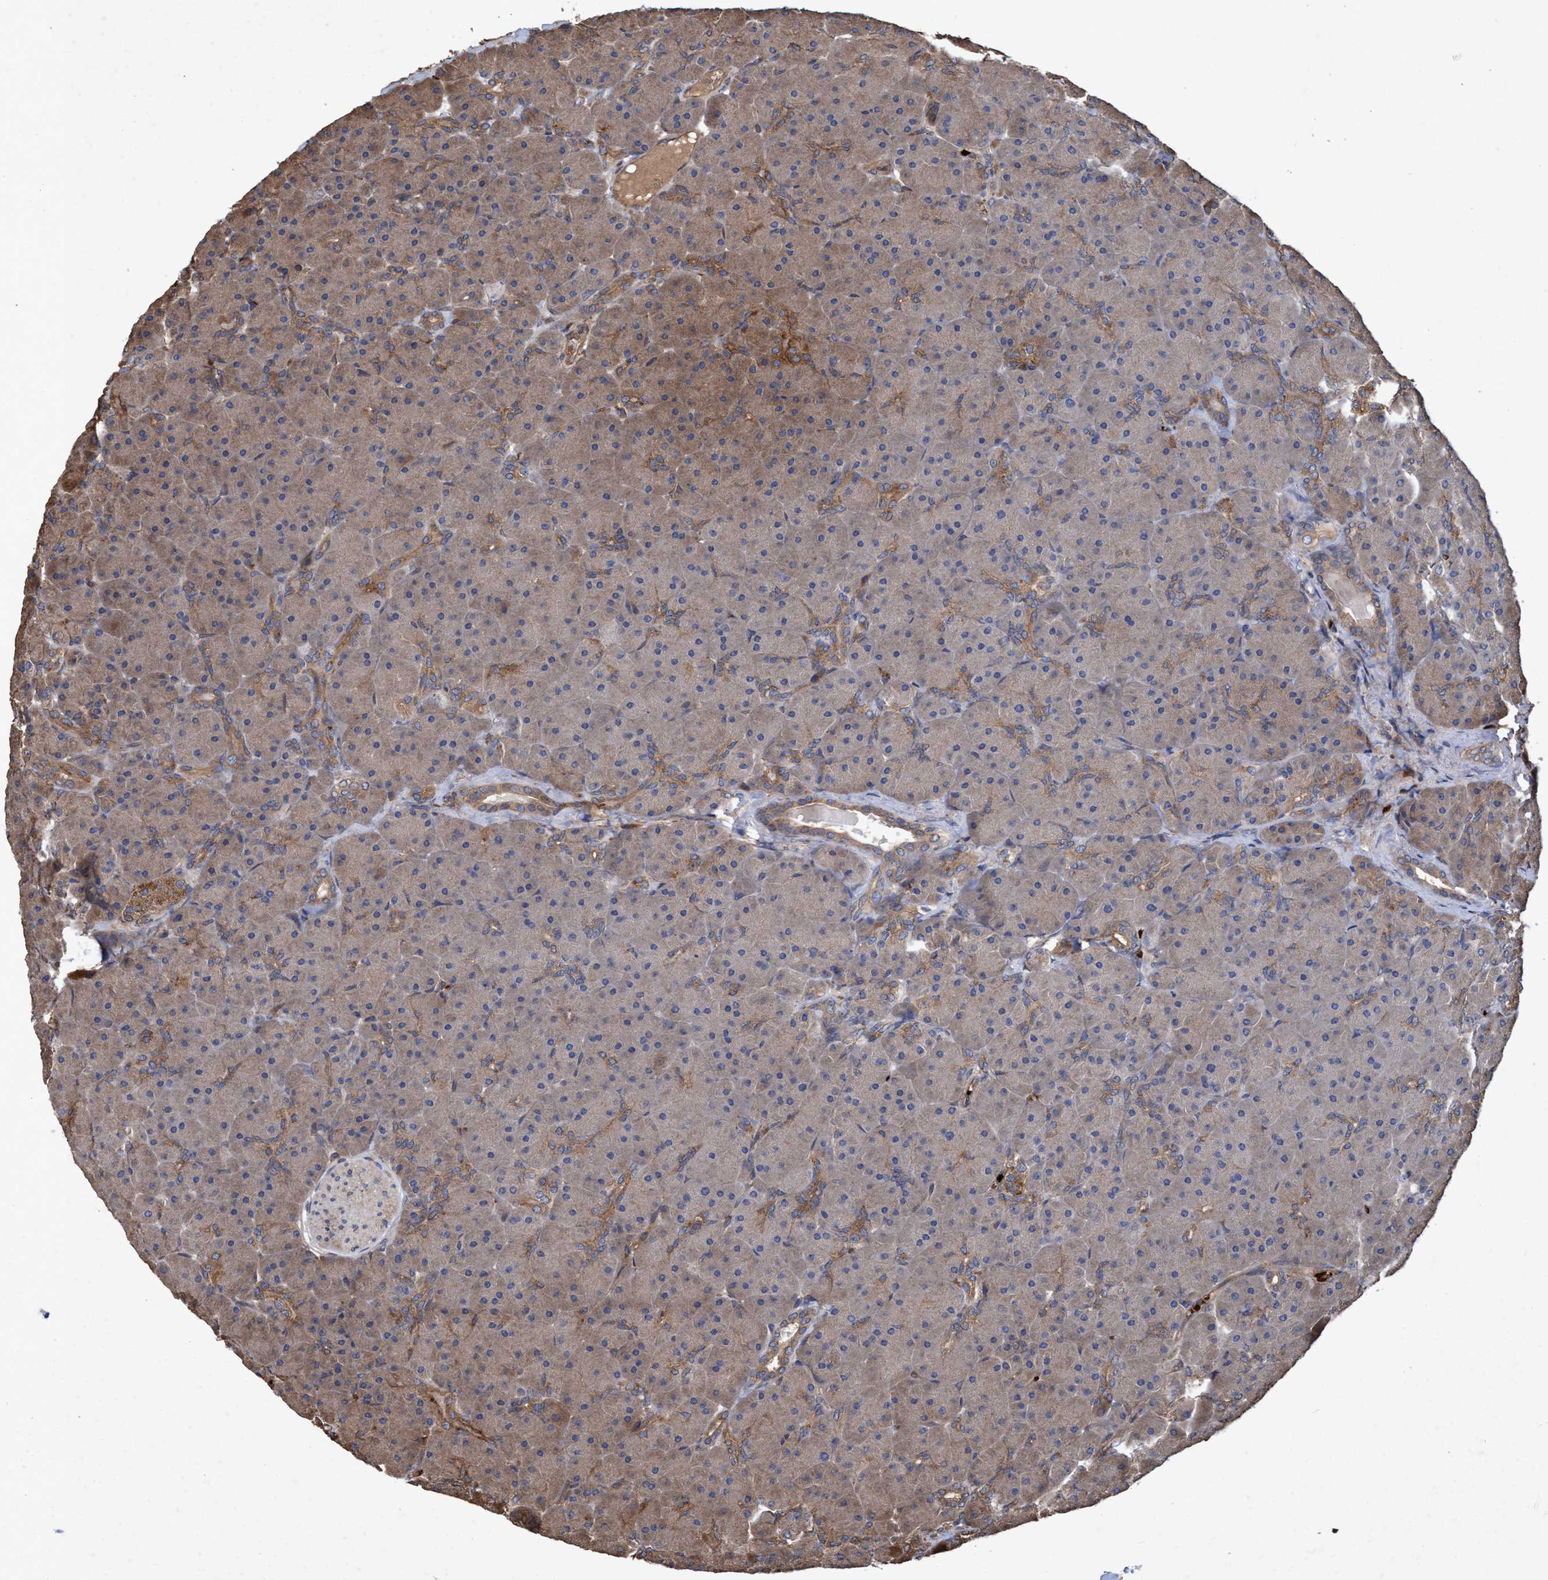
{"staining": {"intensity": "moderate", "quantity": ">75%", "location": "cytoplasmic/membranous"}, "tissue": "pancreas", "cell_type": "Exocrine glandular cells", "image_type": "normal", "snomed": [{"axis": "morphology", "description": "Normal tissue, NOS"}, {"axis": "topography", "description": "Pancreas"}], "caption": "This is an image of immunohistochemistry staining of benign pancreas, which shows moderate positivity in the cytoplasmic/membranous of exocrine glandular cells.", "gene": "CHMP6", "patient": {"sex": "male", "age": 66}}